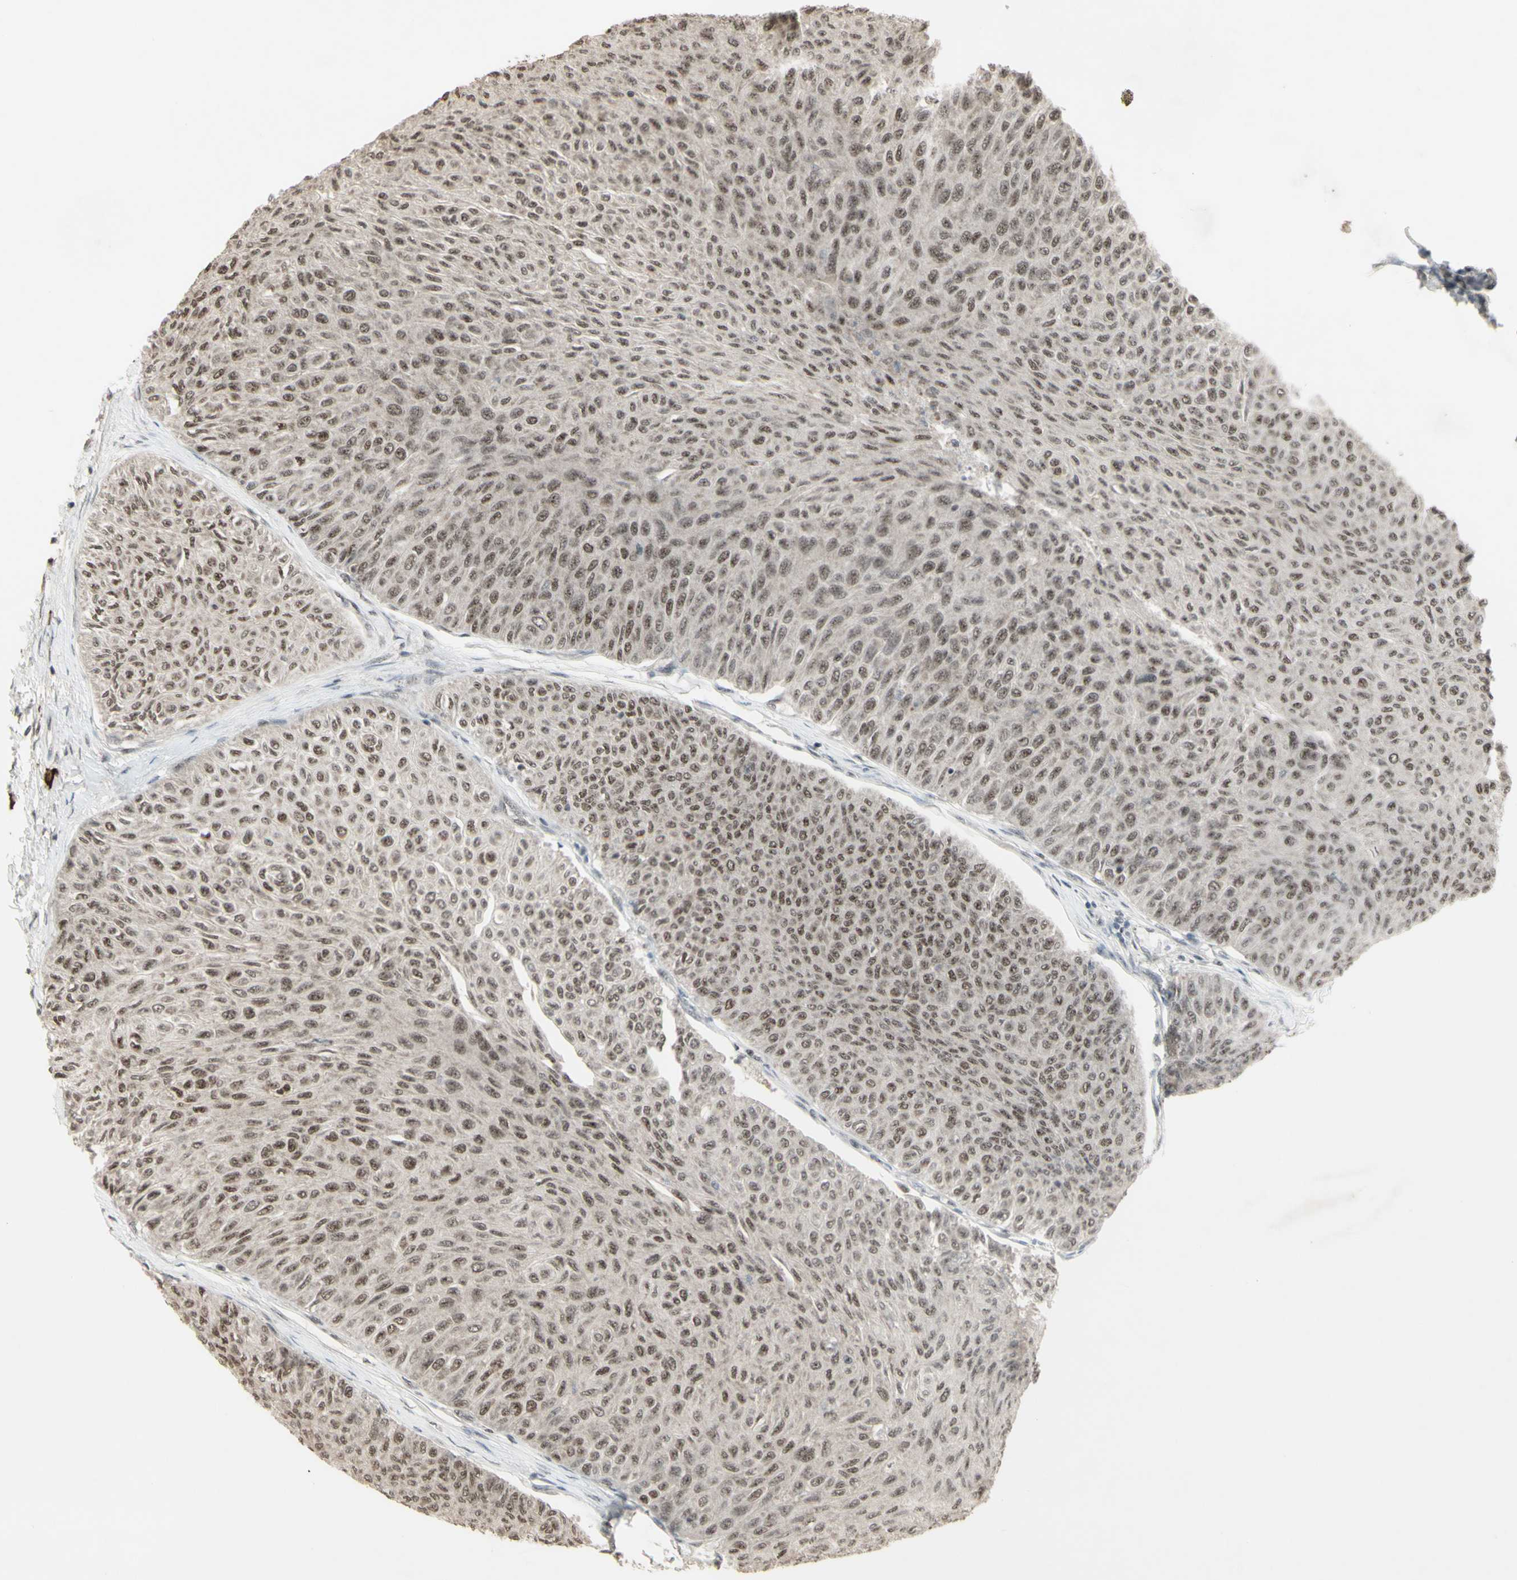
{"staining": {"intensity": "moderate", "quantity": ">75%", "location": "nuclear"}, "tissue": "urothelial cancer", "cell_type": "Tumor cells", "image_type": "cancer", "snomed": [{"axis": "morphology", "description": "Urothelial carcinoma, Low grade"}, {"axis": "topography", "description": "Urinary bladder"}], "caption": "Tumor cells demonstrate moderate nuclear staining in about >75% of cells in urothelial carcinoma (low-grade).", "gene": "CCNT1", "patient": {"sex": "male", "age": 78}}